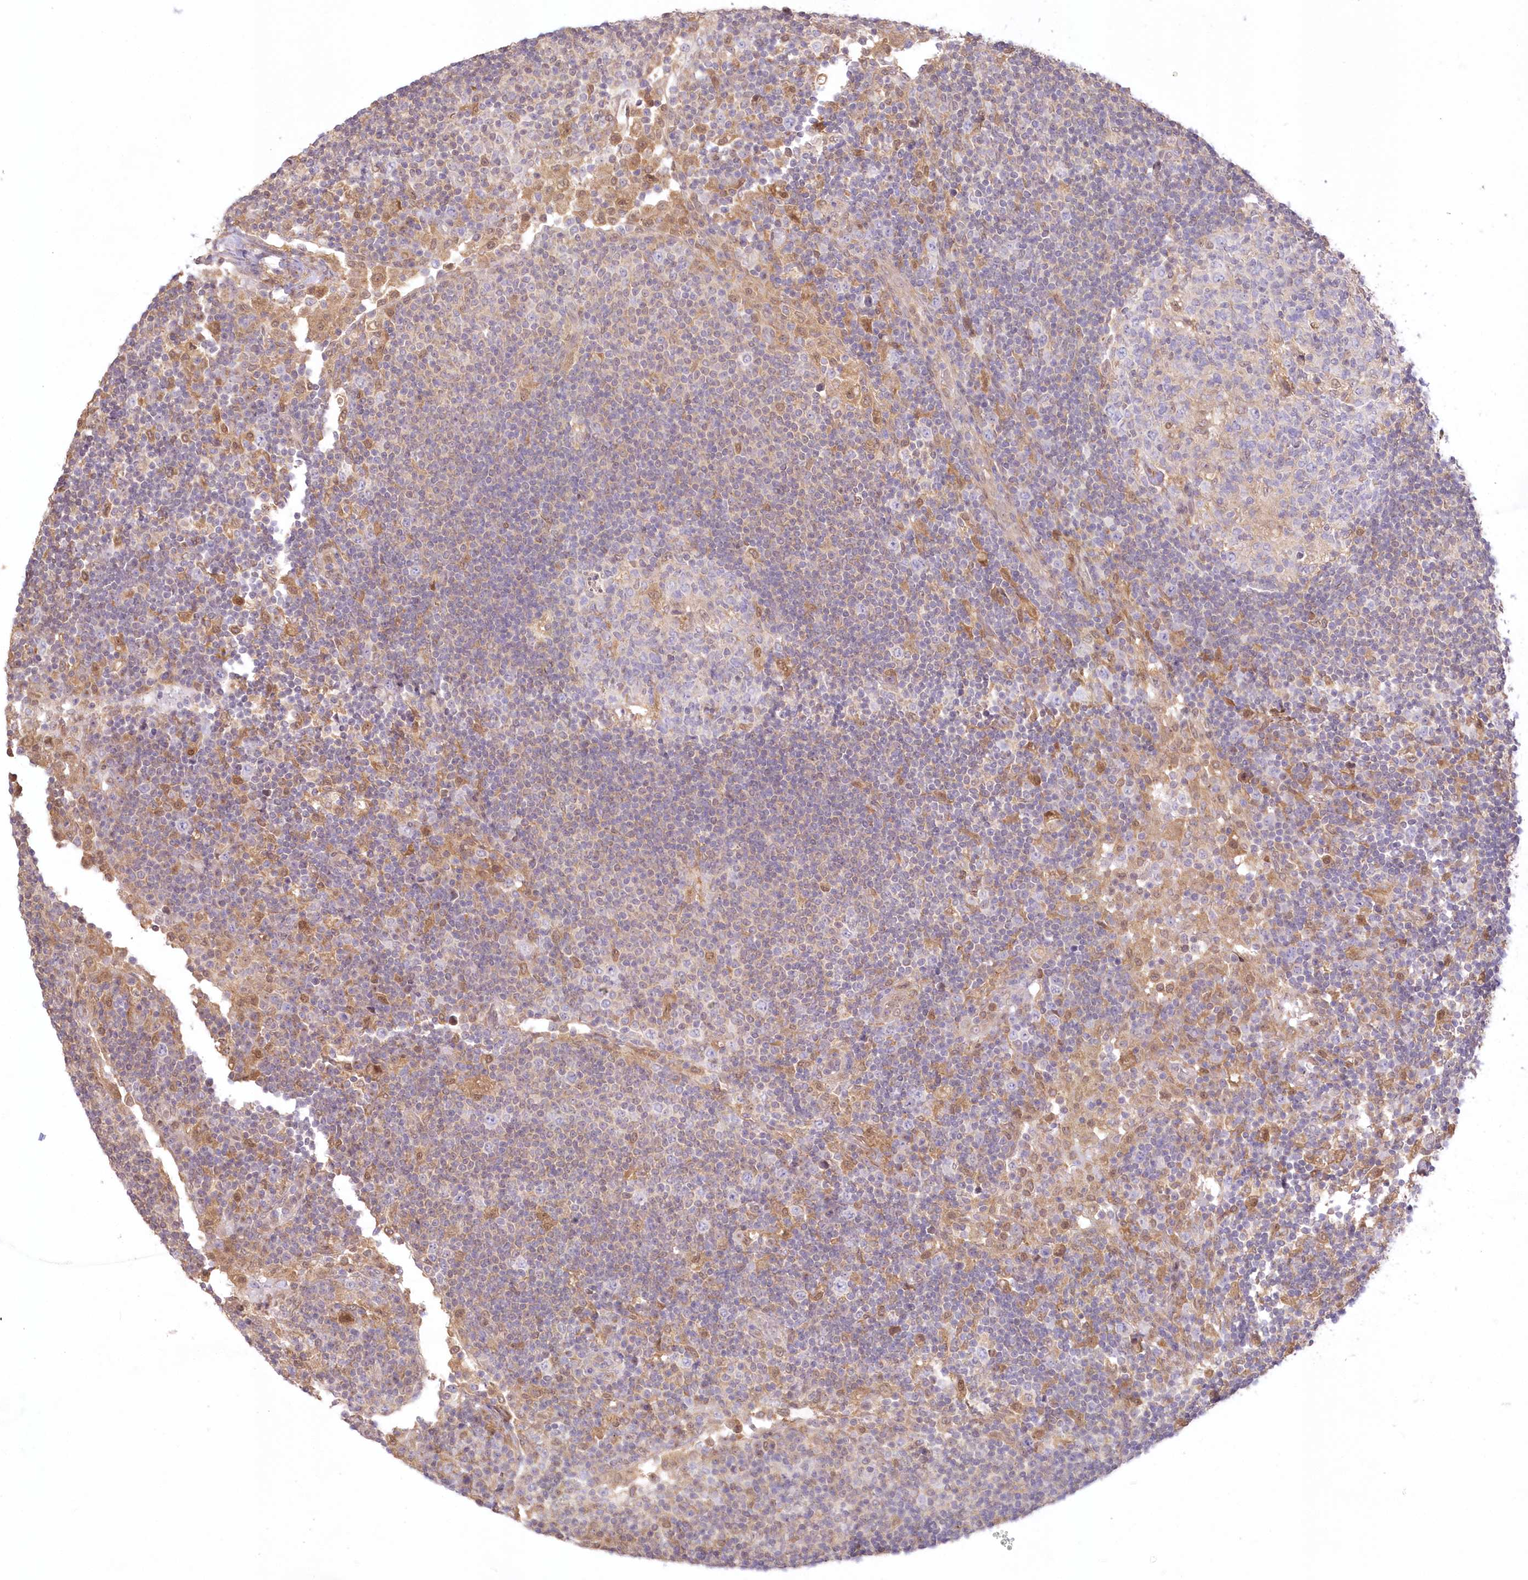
{"staining": {"intensity": "negative", "quantity": "none", "location": "none"}, "tissue": "lymph node", "cell_type": "Germinal center cells", "image_type": "normal", "snomed": [{"axis": "morphology", "description": "Normal tissue, NOS"}, {"axis": "topography", "description": "Lymph node"}], "caption": "Germinal center cells show no significant staining in normal lymph node.", "gene": "RNPEP", "patient": {"sex": "female", "age": 53}}